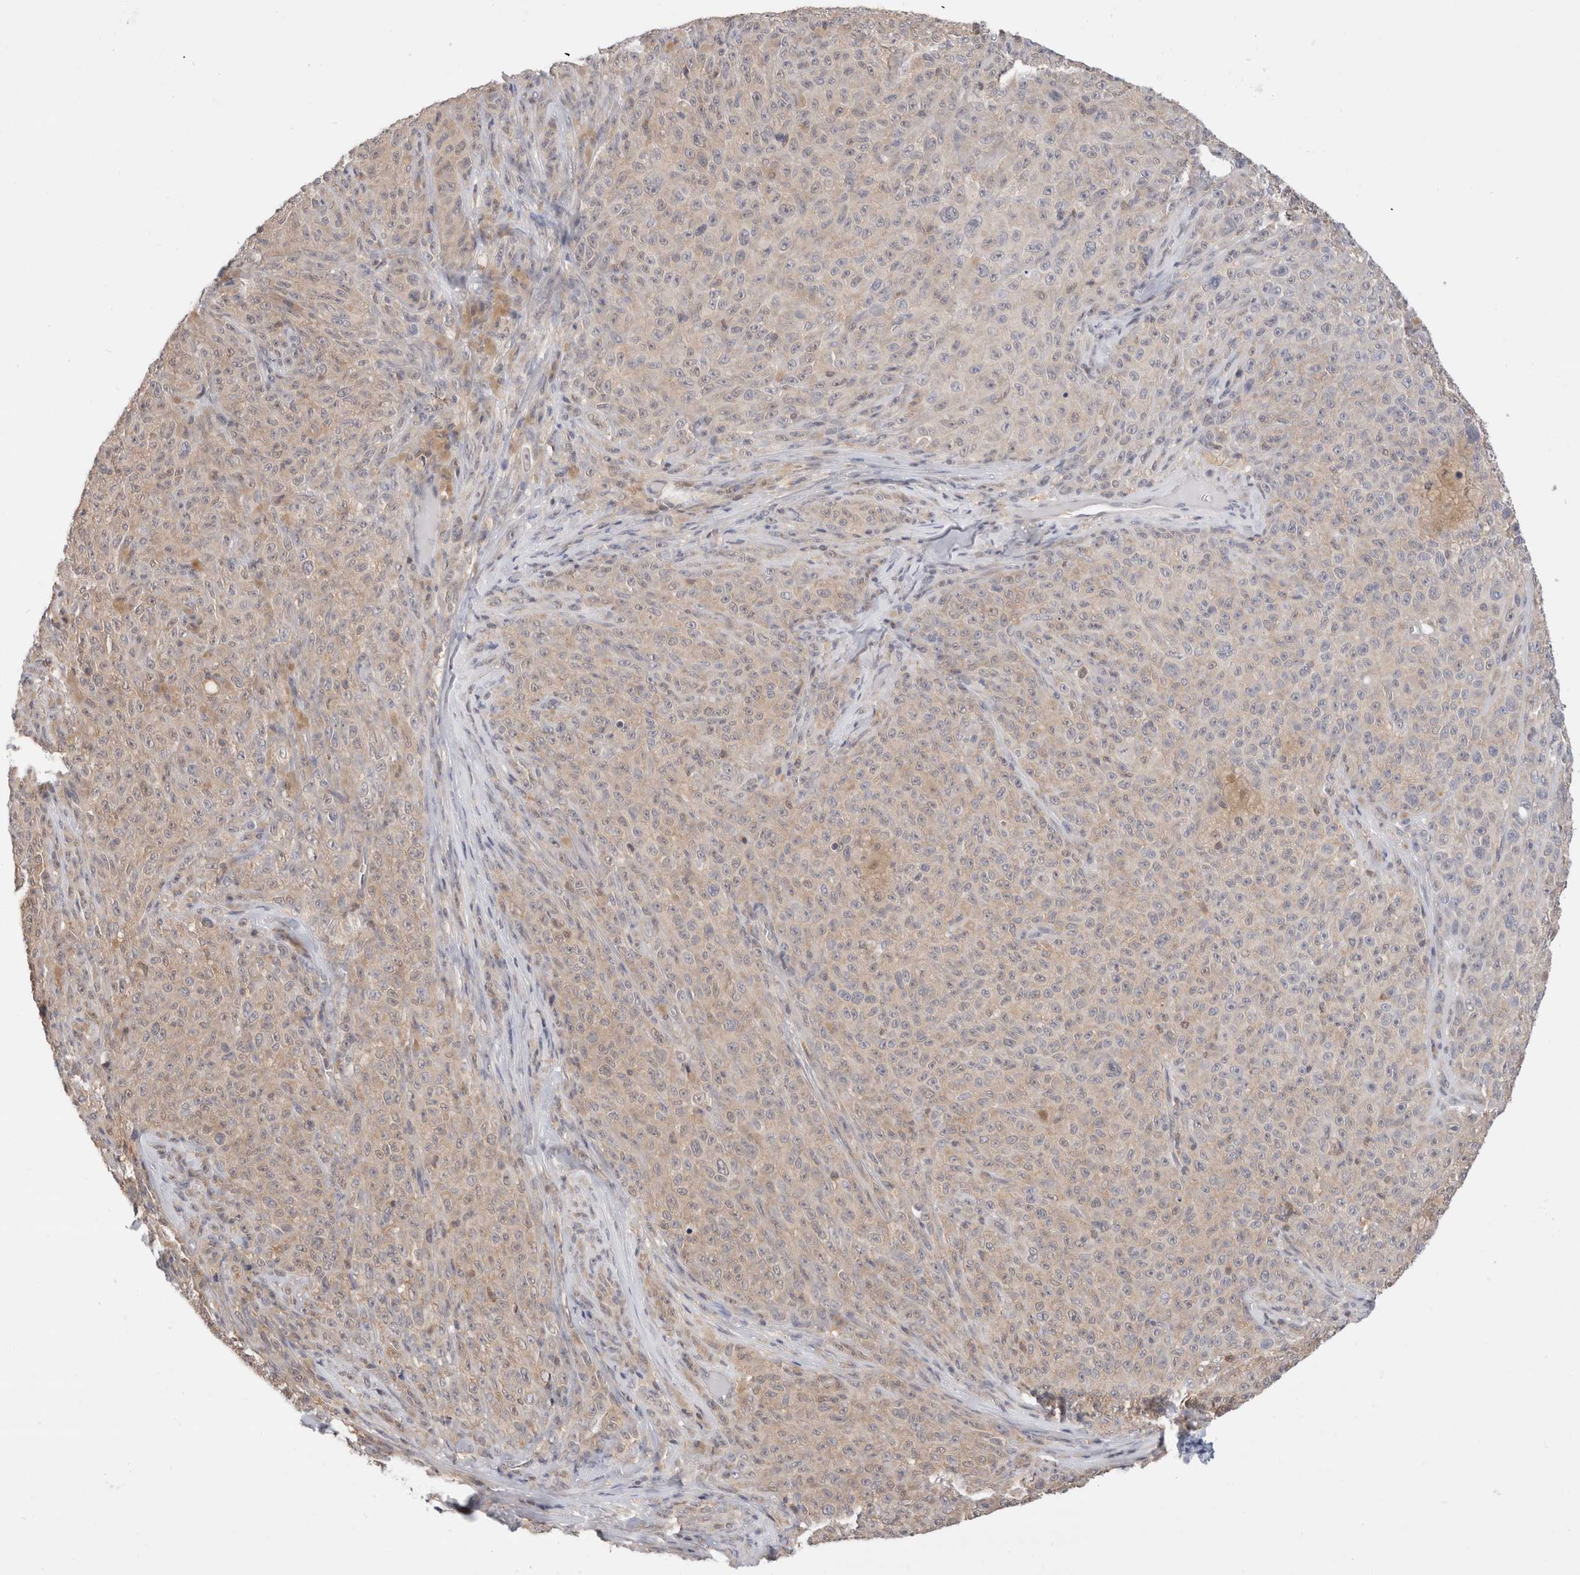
{"staining": {"intensity": "weak", "quantity": ">75%", "location": "cytoplasmic/membranous"}, "tissue": "melanoma", "cell_type": "Tumor cells", "image_type": "cancer", "snomed": [{"axis": "morphology", "description": "Malignant melanoma, NOS"}, {"axis": "topography", "description": "Skin"}], "caption": "About >75% of tumor cells in human melanoma reveal weak cytoplasmic/membranous protein staining as visualized by brown immunohistochemical staining.", "gene": "C17orf97", "patient": {"sex": "female", "age": 82}}